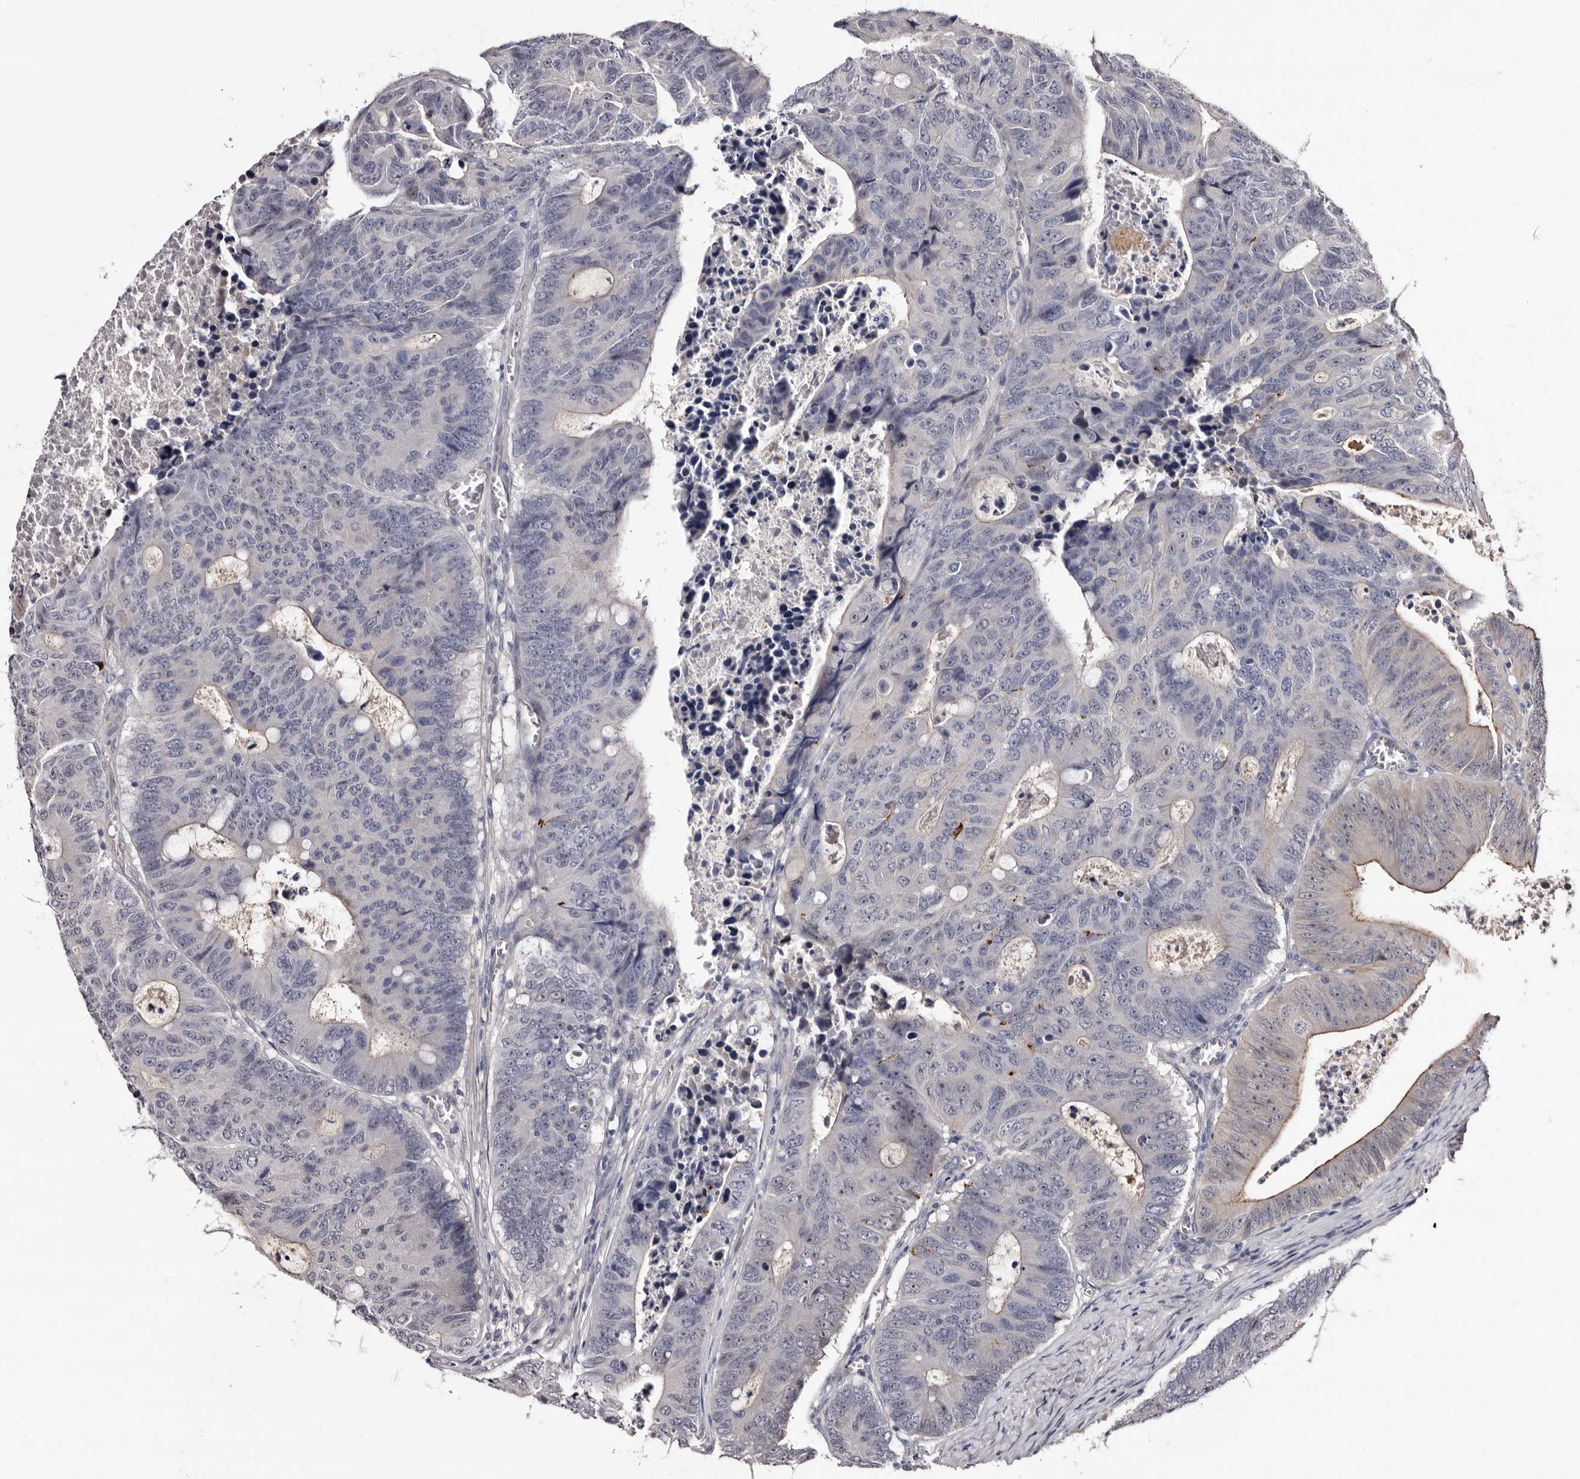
{"staining": {"intensity": "negative", "quantity": "none", "location": "none"}, "tissue": "colorectal cancer", "cell_type": "Tumor cells", "image_type": "cancer", "snomed": [{"axis": "morphology", "description": "Adenocarcinoma, NOS"}, {"axis": "topography", "description": "Colon"}], "caption": "Adenocarcinoma (colorectal) stained for a protein using immunohistochemistry displays no staining tumor cells.", "gene": "LANCL2", "patient": {"sex": "male", "age": 87}}